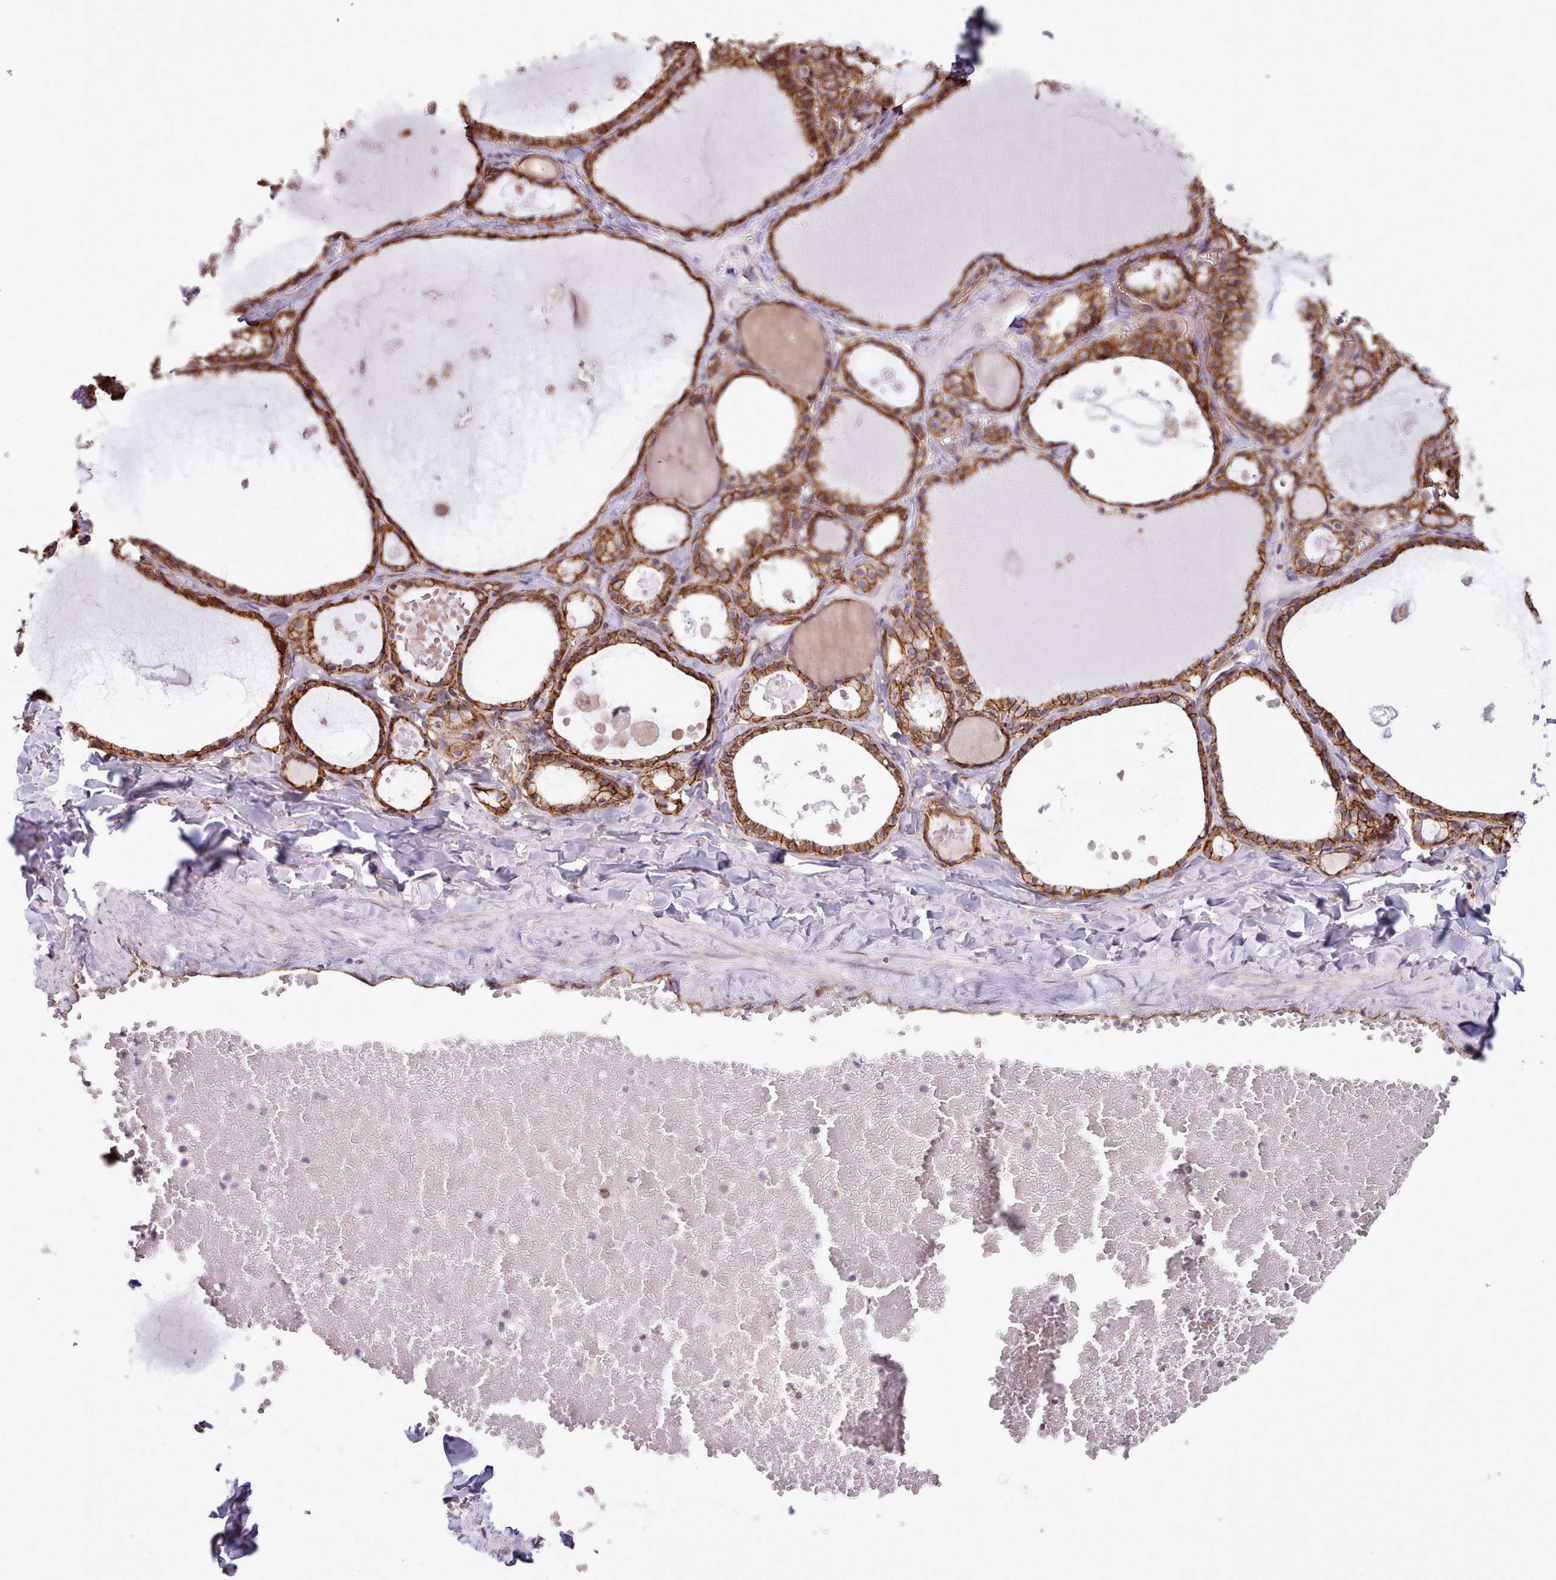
{"staining": {"intensity": "strong", "quantity": ">75%", "location": "cytoplasmic/membranous"}, "tissue": "thyroid gland", "cell_type": "Glandular cells", "image_type": "normal", "snomed": [{"axis": "morphology", "description": "Normal tissue, NOS"}, {"axis": "topography", "description": "Thyroid gland"}], "caption": "This photomicrograph demonstrates immunohistochemistry staining of benign thyroid gland, with high strong cytoplasmic/membranous staining in about >75% of glandular cells.", "gene": "MRPL46", "patient": {"sex": "male", "age": 56}}